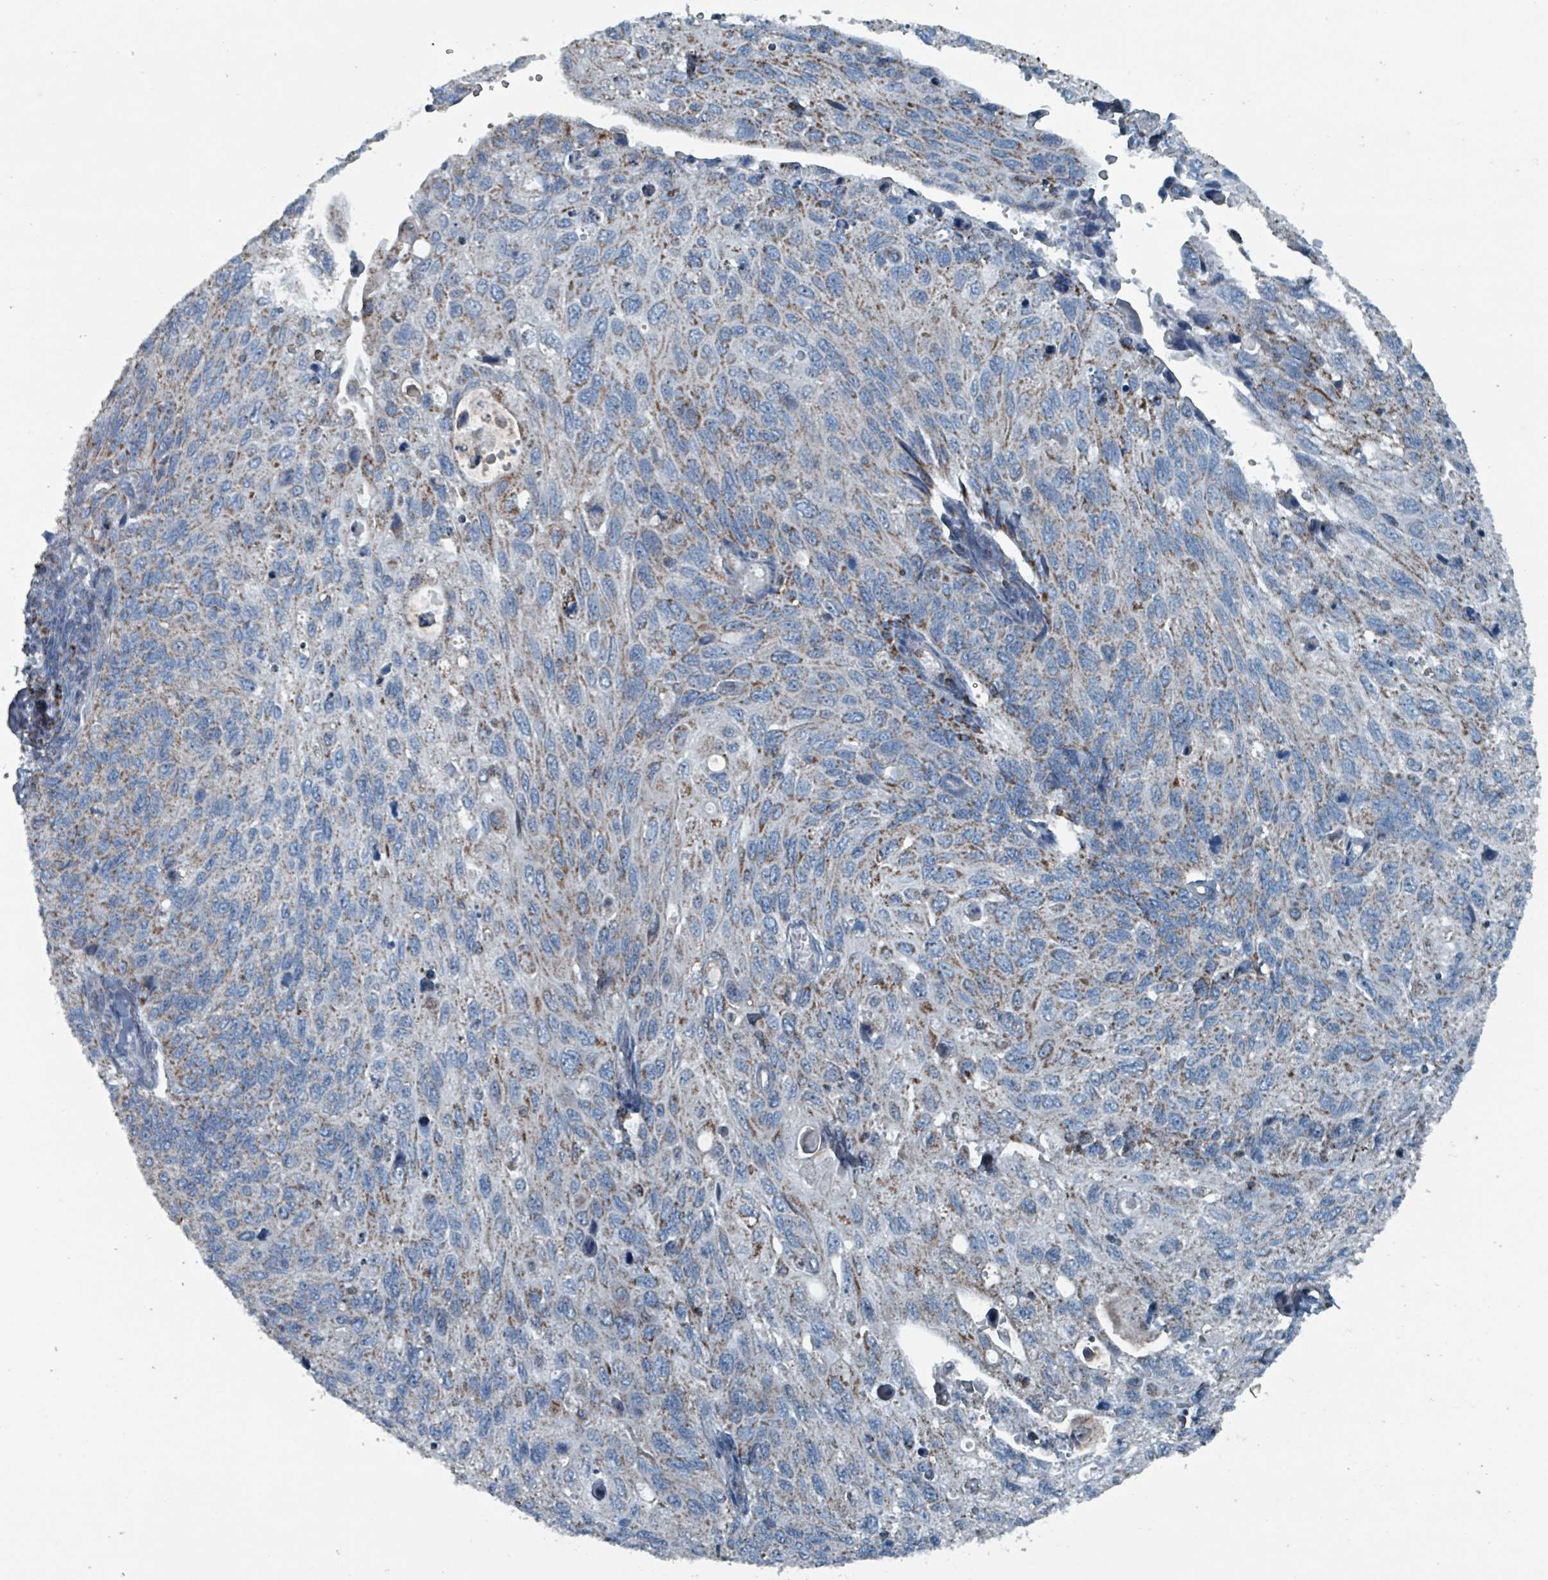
{"staining": {"intensity": "moderate", "quantity": "25%-75%", "location": "cytoplasmic/membranous"}, "tissue": "cervical cancer", "cell_type": "Tumor cells", "image_type": "cancer", "snomed": [{"axis": "morphology", "description": "Squamous cell carcinoma, NOS"}, {"axis": "topography", "description": "Cervix"}], "caption": "IHC micrograph of neoplastic tissue: cervical cancer (squamous cell carcinoma) stained using immunohistochemistry (IHC) displays medium levels of moderate protein expression localized specifically in the cytoplasmic/membranous of tumor cells, appearing as a cytoplasmic/membranous brown color.", "gene": "ABHD18", "patient": {"sex": "female", "age": 70}}